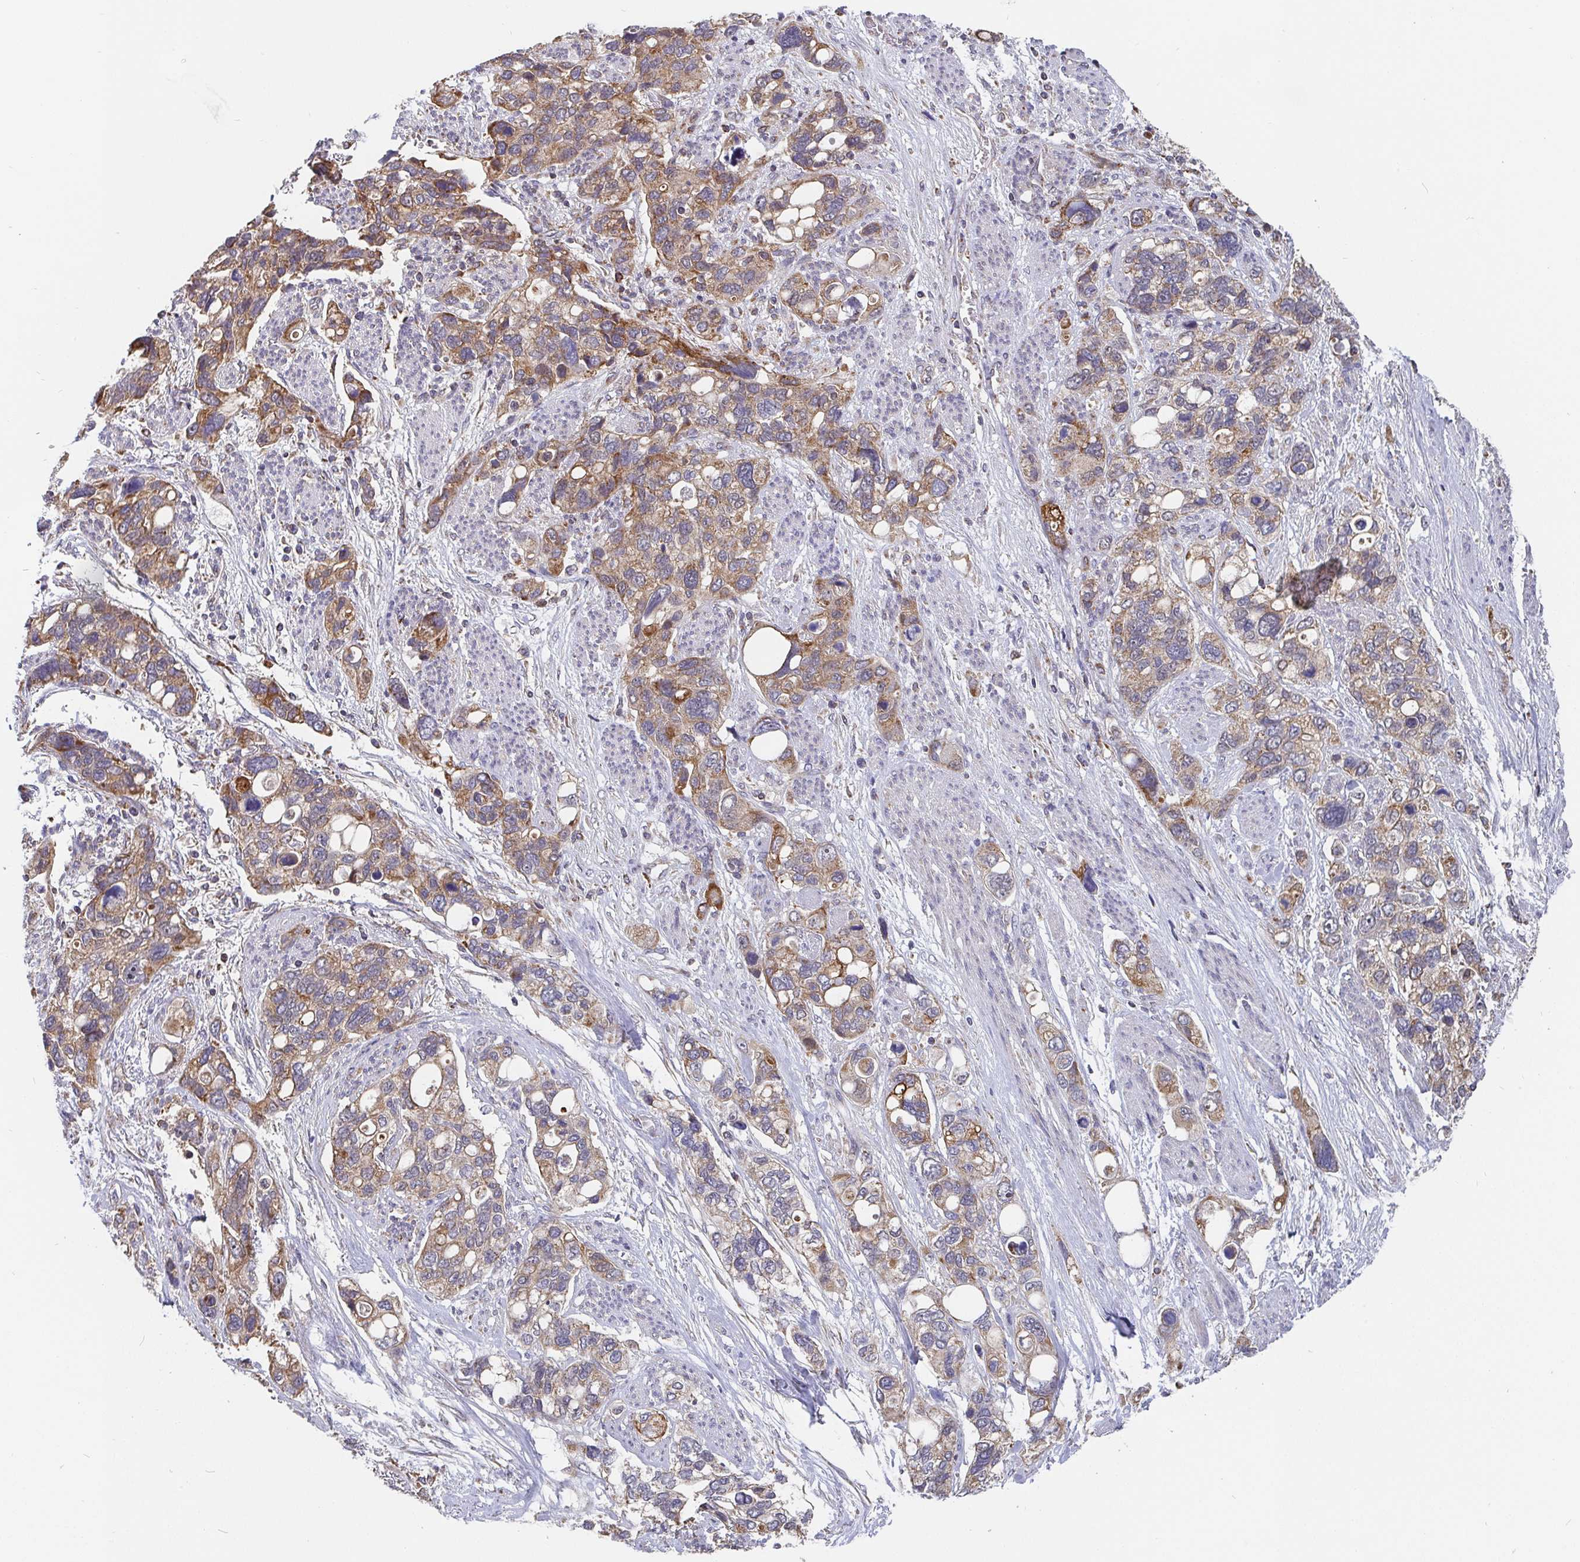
{"staining": {"intensity": "moderate", "quantity": ">75%", "location": "cytoplasmic/membranous"}, "tissue": "stomach cancer", "cell_type": "Tumor cells", "image_type": "cancer", "snomed": [{"axis": "morphology", "description": "Adenocarcinoma, NOS"}, {"axis": "topography", "description": "Stomach, upper"}], "caption": "Adenocarcinoma (stomach) stained with a protein marker shows moderate staining in tumor cells.", "gene": "PDF", "patient": {"sex": "female", "age": 81}}